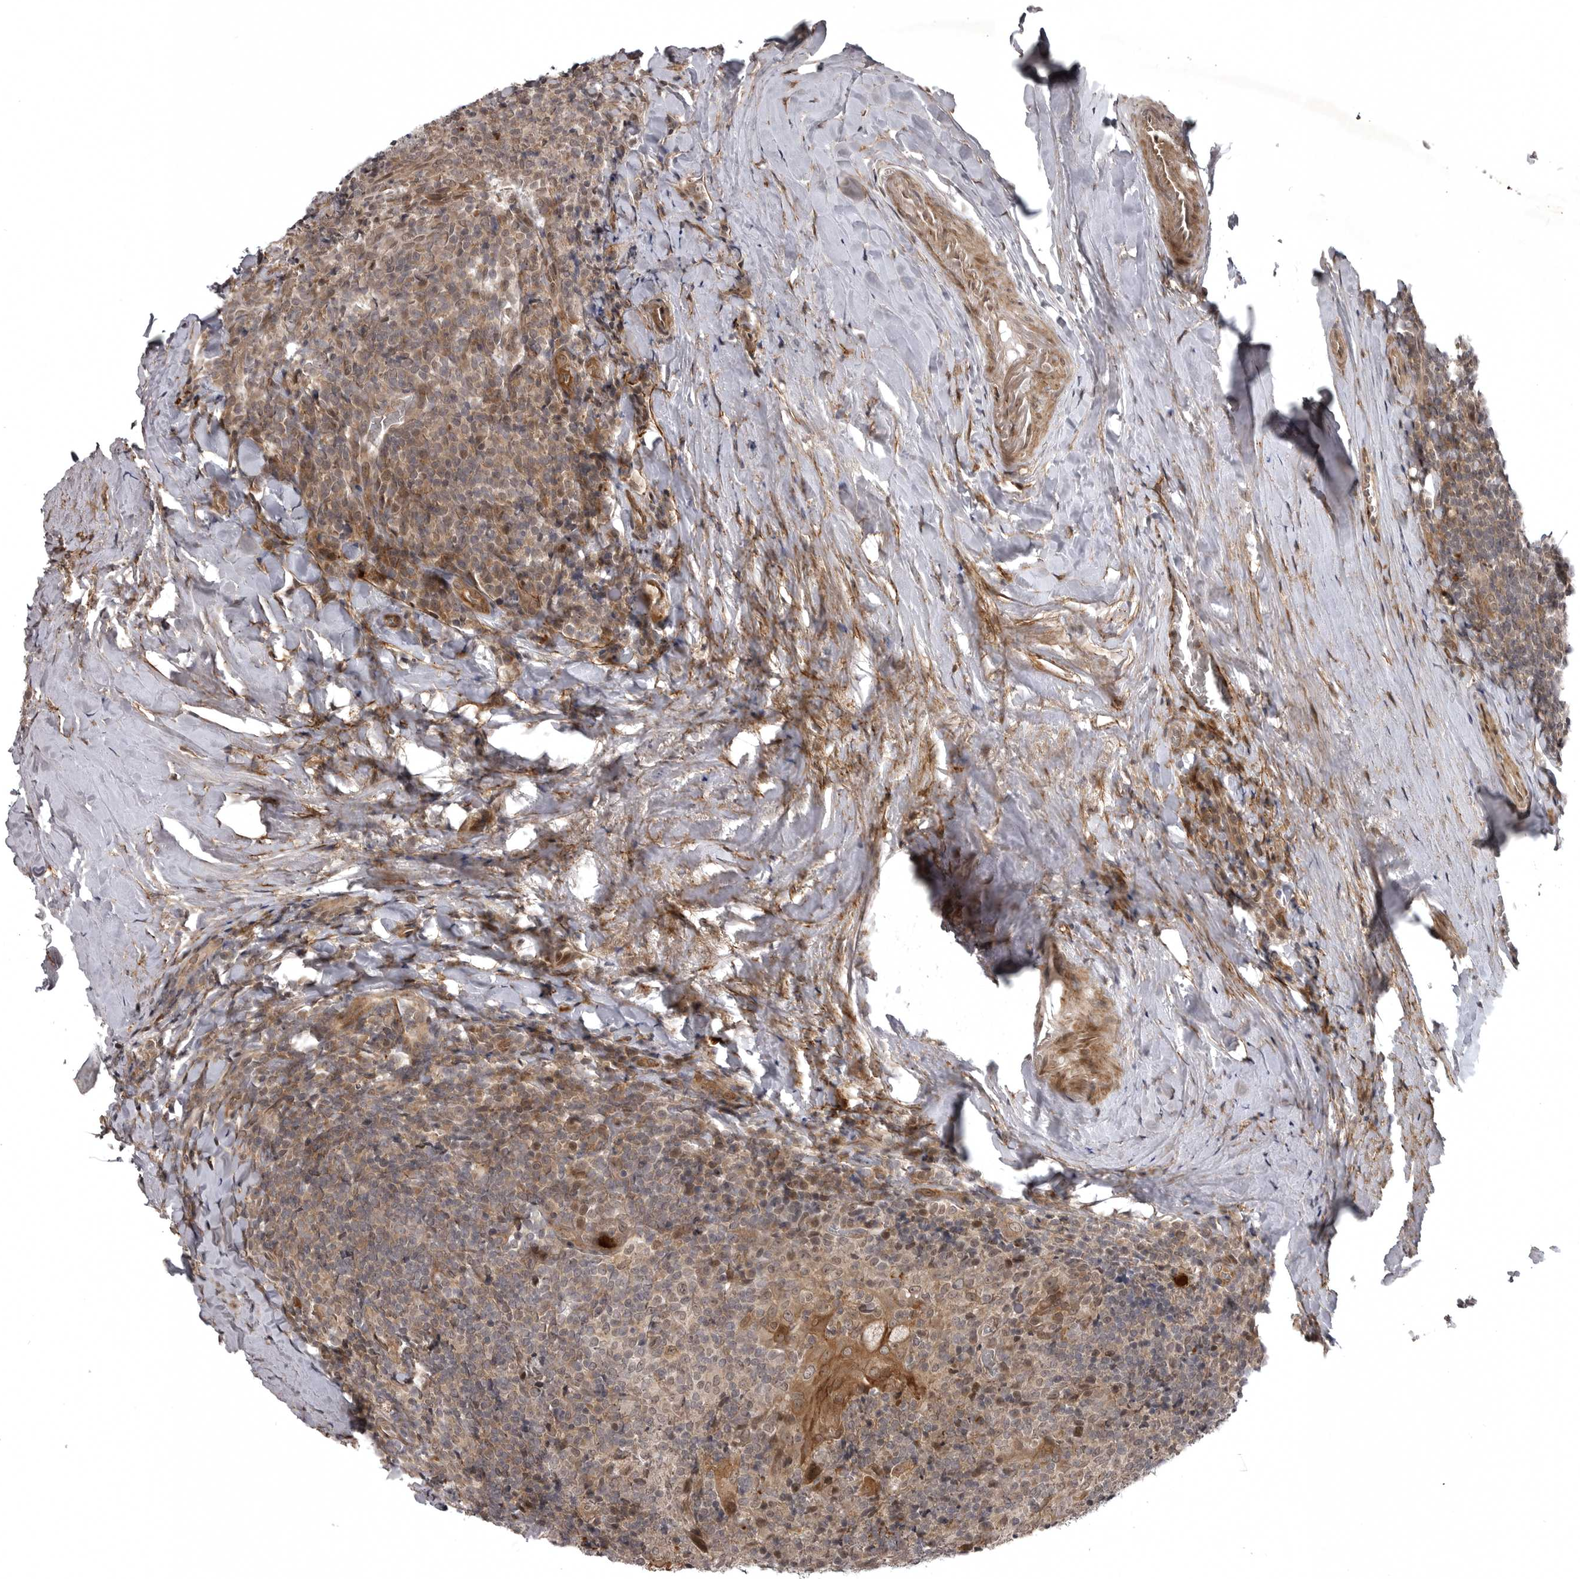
{"staining": {"intensity": "weak", "quantity": ">75%", "location": "cytoplasmic/membranous"}, "tissue": "tonsil", "cell_type": "Germinal center cells", "image_type": "normal", "snomed": [{"axis": "morphology", "description": "Normal tissue, NOS"}, {"axis": "topography", "description": "Tonsil"}], "caption": "A photomicrograph of tonsil stained for a protein reveals weak cytoplasmic/membranous brown staining in germinal center cells. (Stains: DAB (3,3'-diaminobenzidine) in brown, nuclei in blue, Microscopy: brightfield microscopy at high magnification).", "gene": "SNX16", "patient": {"sex": "male", "age": 37}}